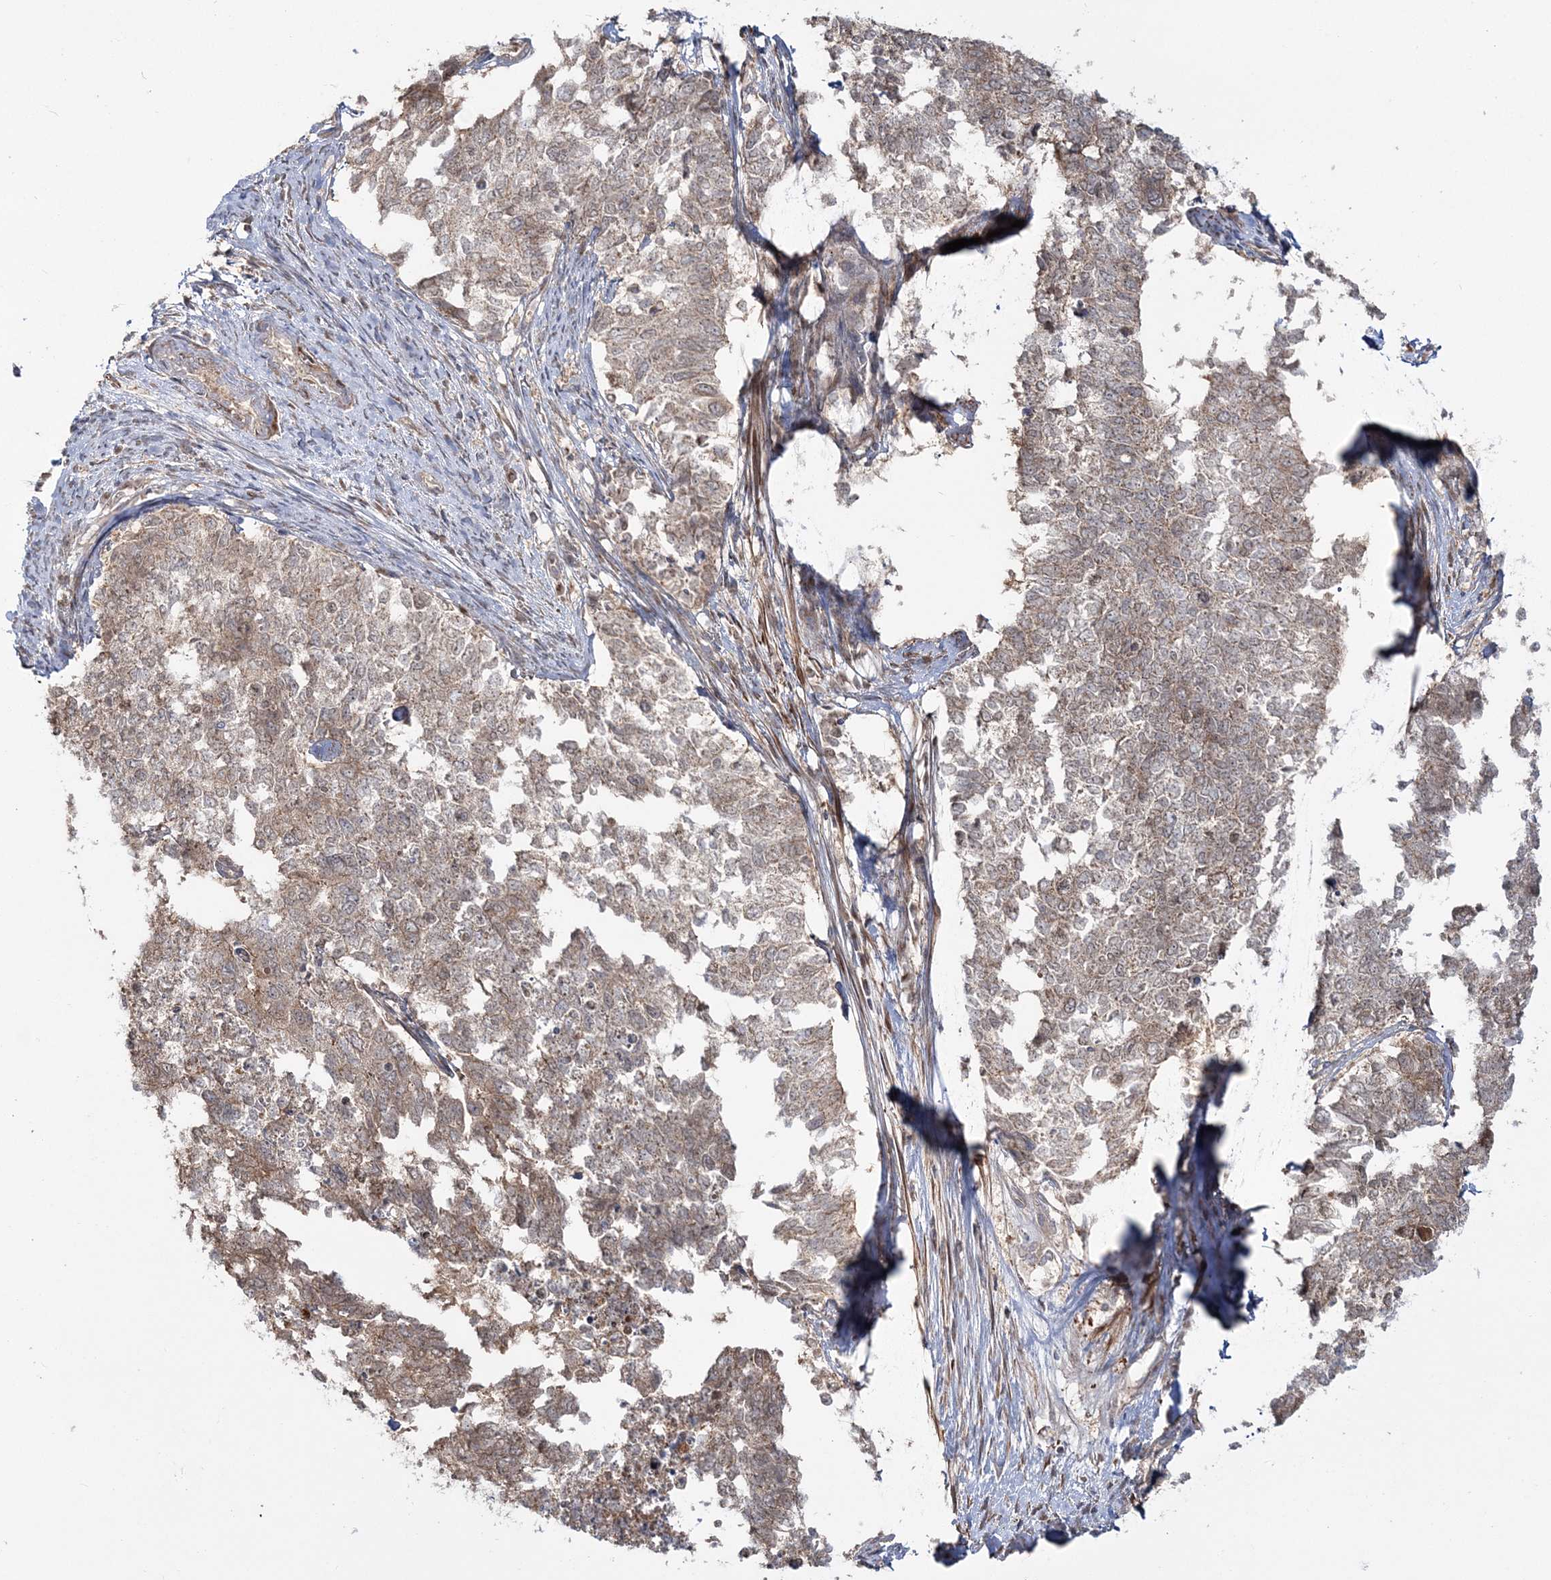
{"staining": {"intensity": "weak", "quantity": ">75%", "location": "cytoplasmic/membranous"}, "tissue": "cervical cancer", "cell_type": "Tumor cells", "image_type": "cancer", "snomed": [{"axis": "morphology", "description": "Squamous cell carcinoma, NOS"}, {"axis": "topography", "description": "Cervix"}], "caption": "DAB (3,3'-diaminobenzidine) immunohistochemical staining of cervical cancer exhibits weak cytoplasmic/membranous protein expression in approximately >75% of tumor cells. Using DAB (3,3'-diaminobenzidine) (brown) and hematoxylin (blue) stains, captured at high magnification using brightfield microscopy.", "gene": "MOCS2", "patient": {"sex": "female", "age": 63}}